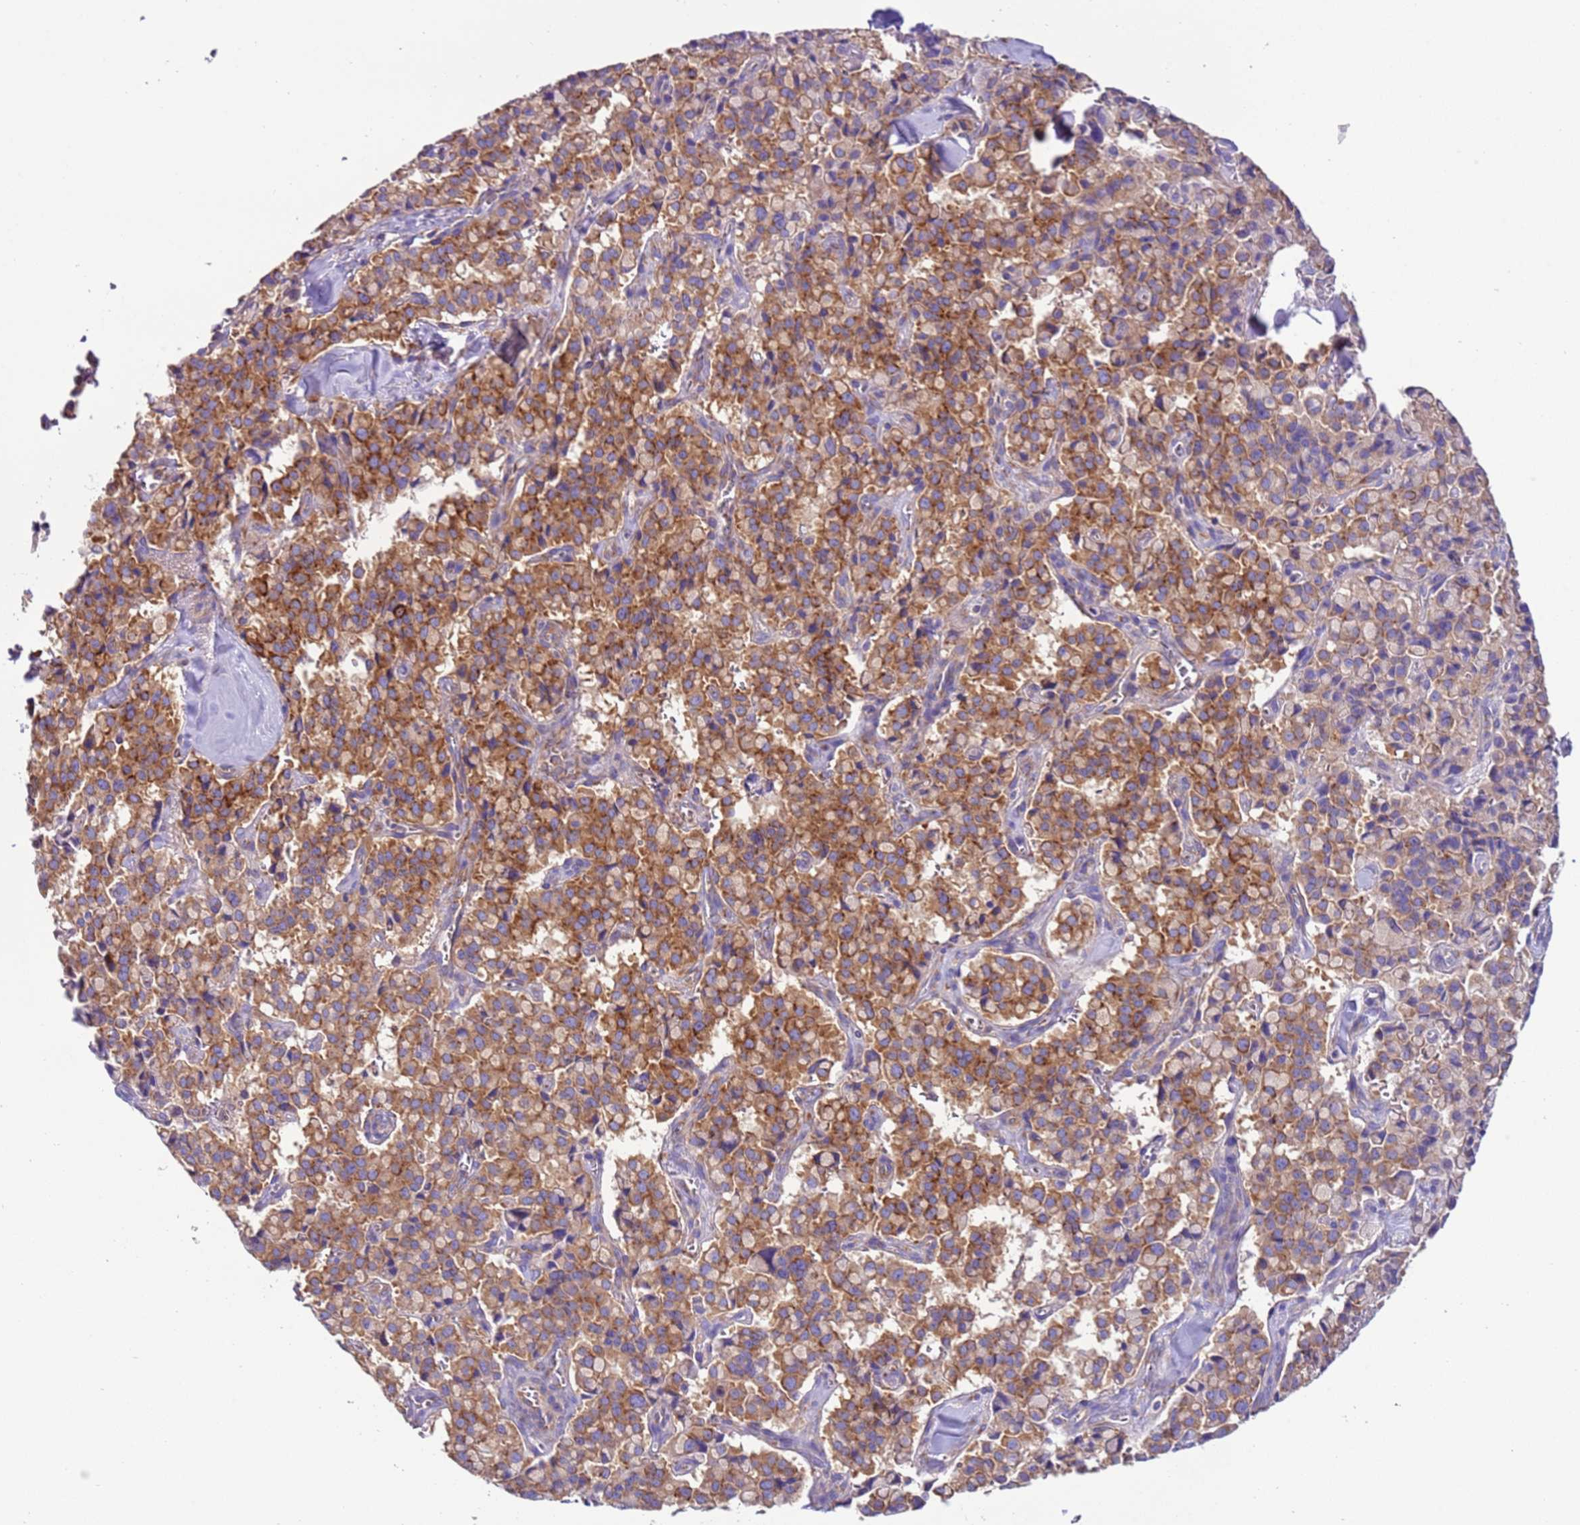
{"staining": {"intensity": "moderate", "quantity": ">75%", "location": "cytoplasmic/membranous"}, "tissue": "pancreatic cancer", "cell_type": "Tumor cells", "image_type": "cancer", "snomed": [{"axis": "morphology", "description": "Adenocarcinoma, NOS"}, {"axis": "topography", "description": "Pancreas"}], "caption": "A brown stain labels moderate cytoplasmic/membranous staining of a protein in pancreatic cancer tumor cells. (DAB IHC with brightfield microscopy, high magnification).", "gene": "VARS1", "patient": {"sex": "male", "age": 65}}